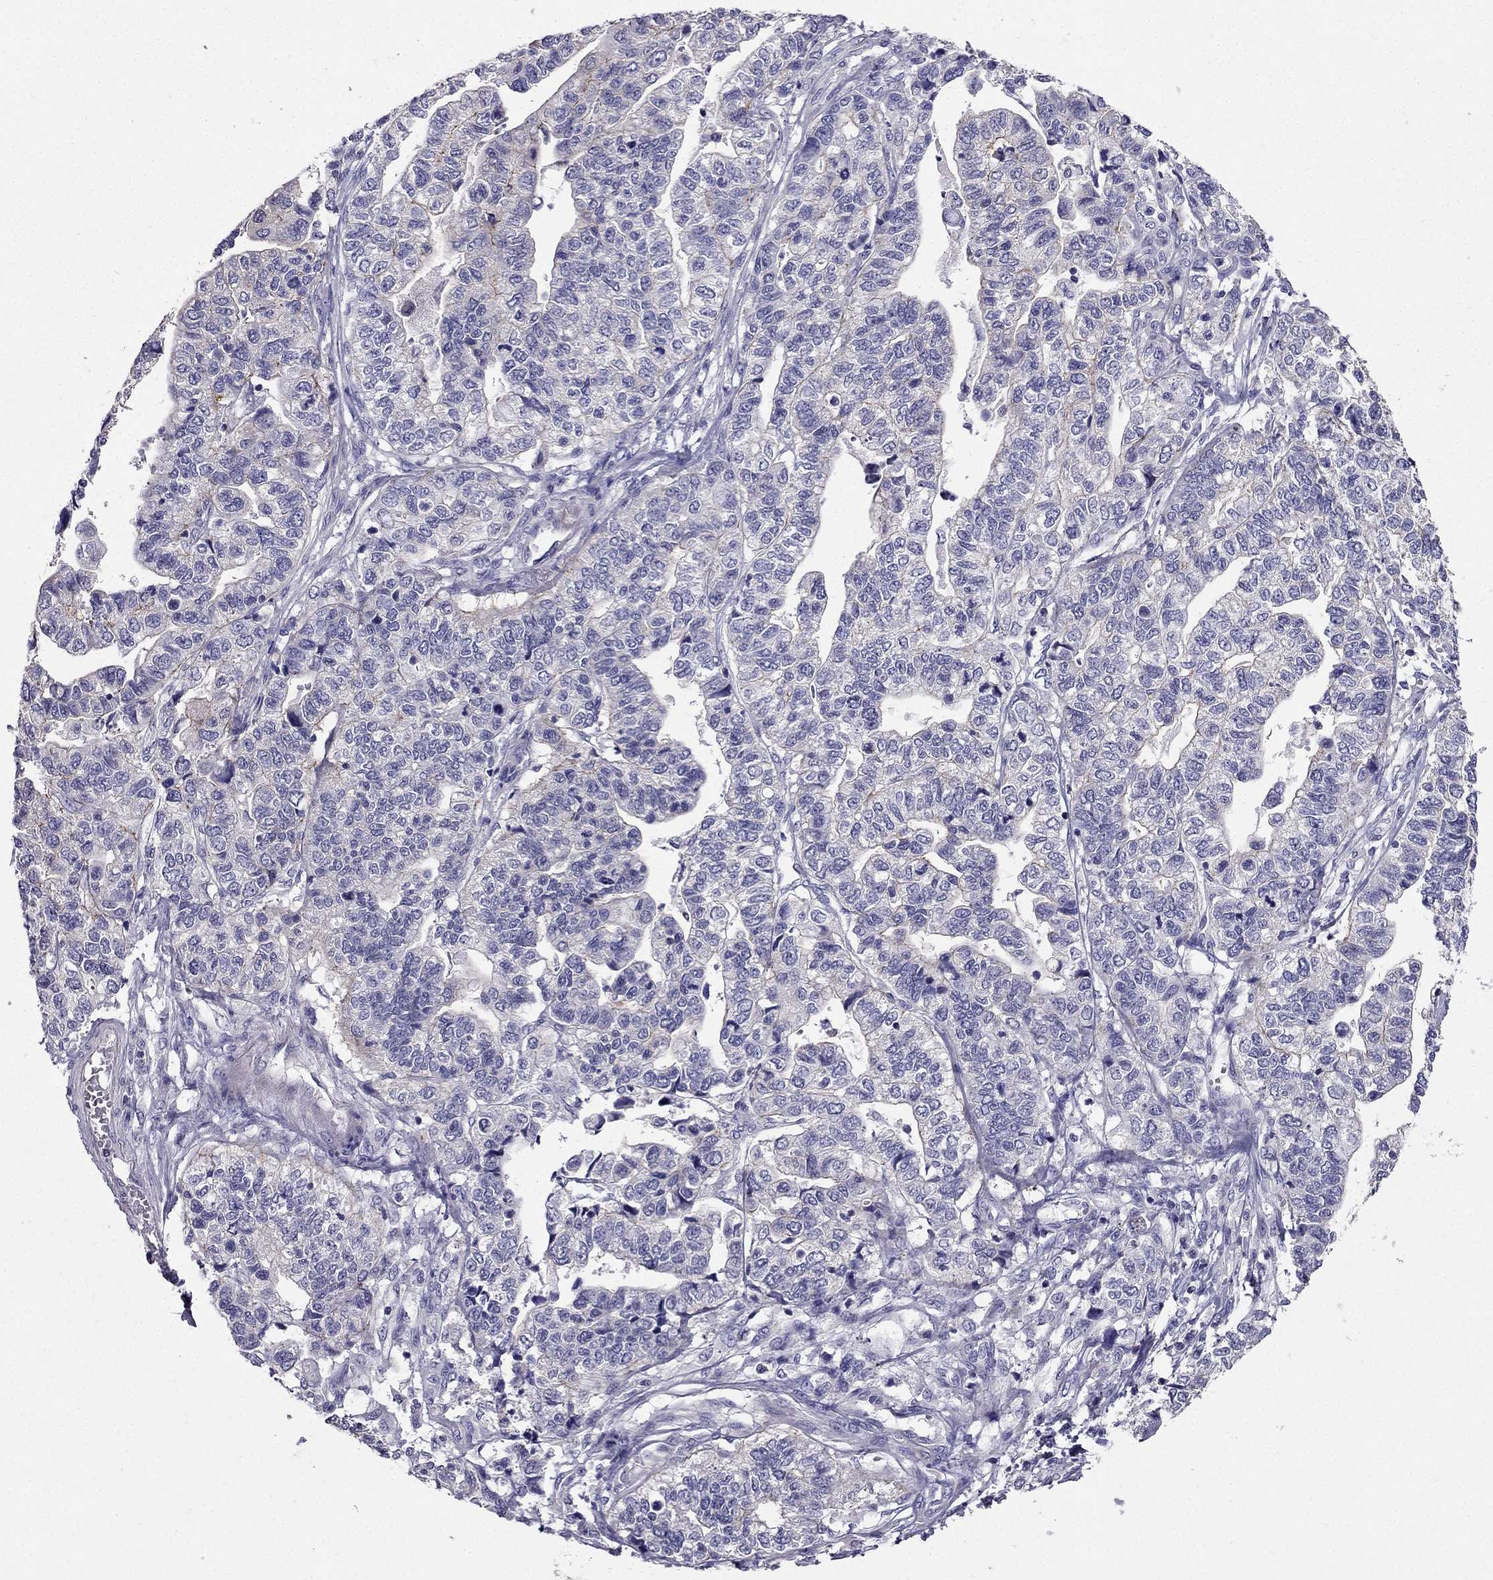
{"staining": {"intensity": "negative", "quantity": "none", "location": "none"}, "tissue": "stomach cancer", "cell_type": "Tumor cells", "image_type": "cancer", "snomed": [{"axis": "morphology", "description": "Adenocarcinoma, NOS"}, {"axis": "topography", "description": "Stomach, upper"}], "caption": "The histopathology image shows no staining of tumor cells in stomach adenocarcinoma.", "gene": "AS3MT", "patient": {"sex": "female", "age": 67}}